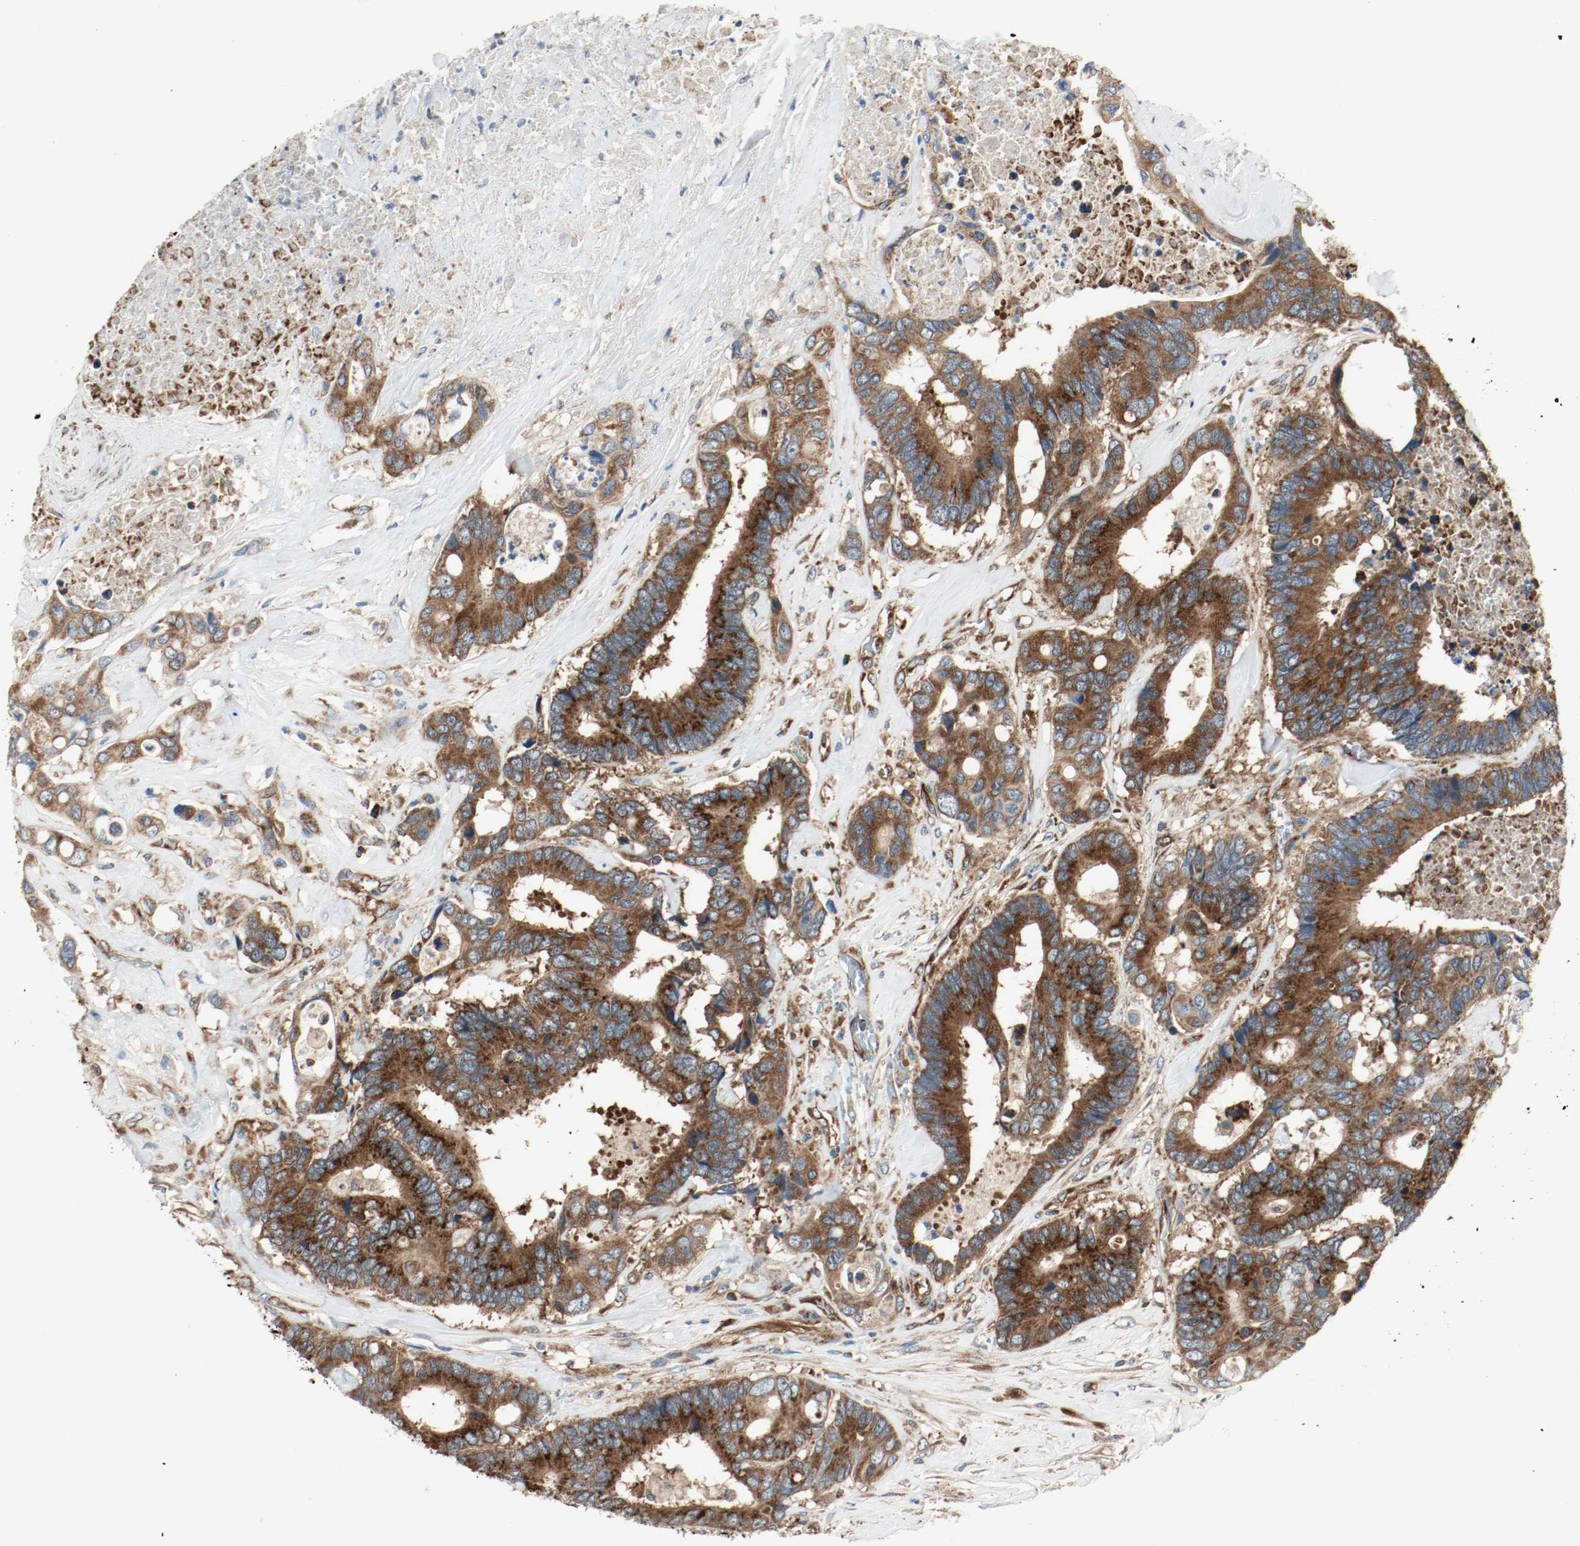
{"staining": {"intensity": "strong", "quantity": ">75%", "location": "cytoplasmic/membranous"}, "tissue": "colorectal cancer", "cell_type": "Tumor cells", "image_type": "cancer", "snomed": [{"axis": "morphology", "description": "Adenocarcinoma, NOS"}, {"axis": "topography", "description": "Rectum"}], "caption": "Human colorectal cancer (adenocarcinoma) stained for a protein (brown) shows strong cytoplasmic/membranous positive positivity in approximately >75% of tumor cells.", "gene": "PLCG1", "patient": {"sex": "male", "age": 55}}